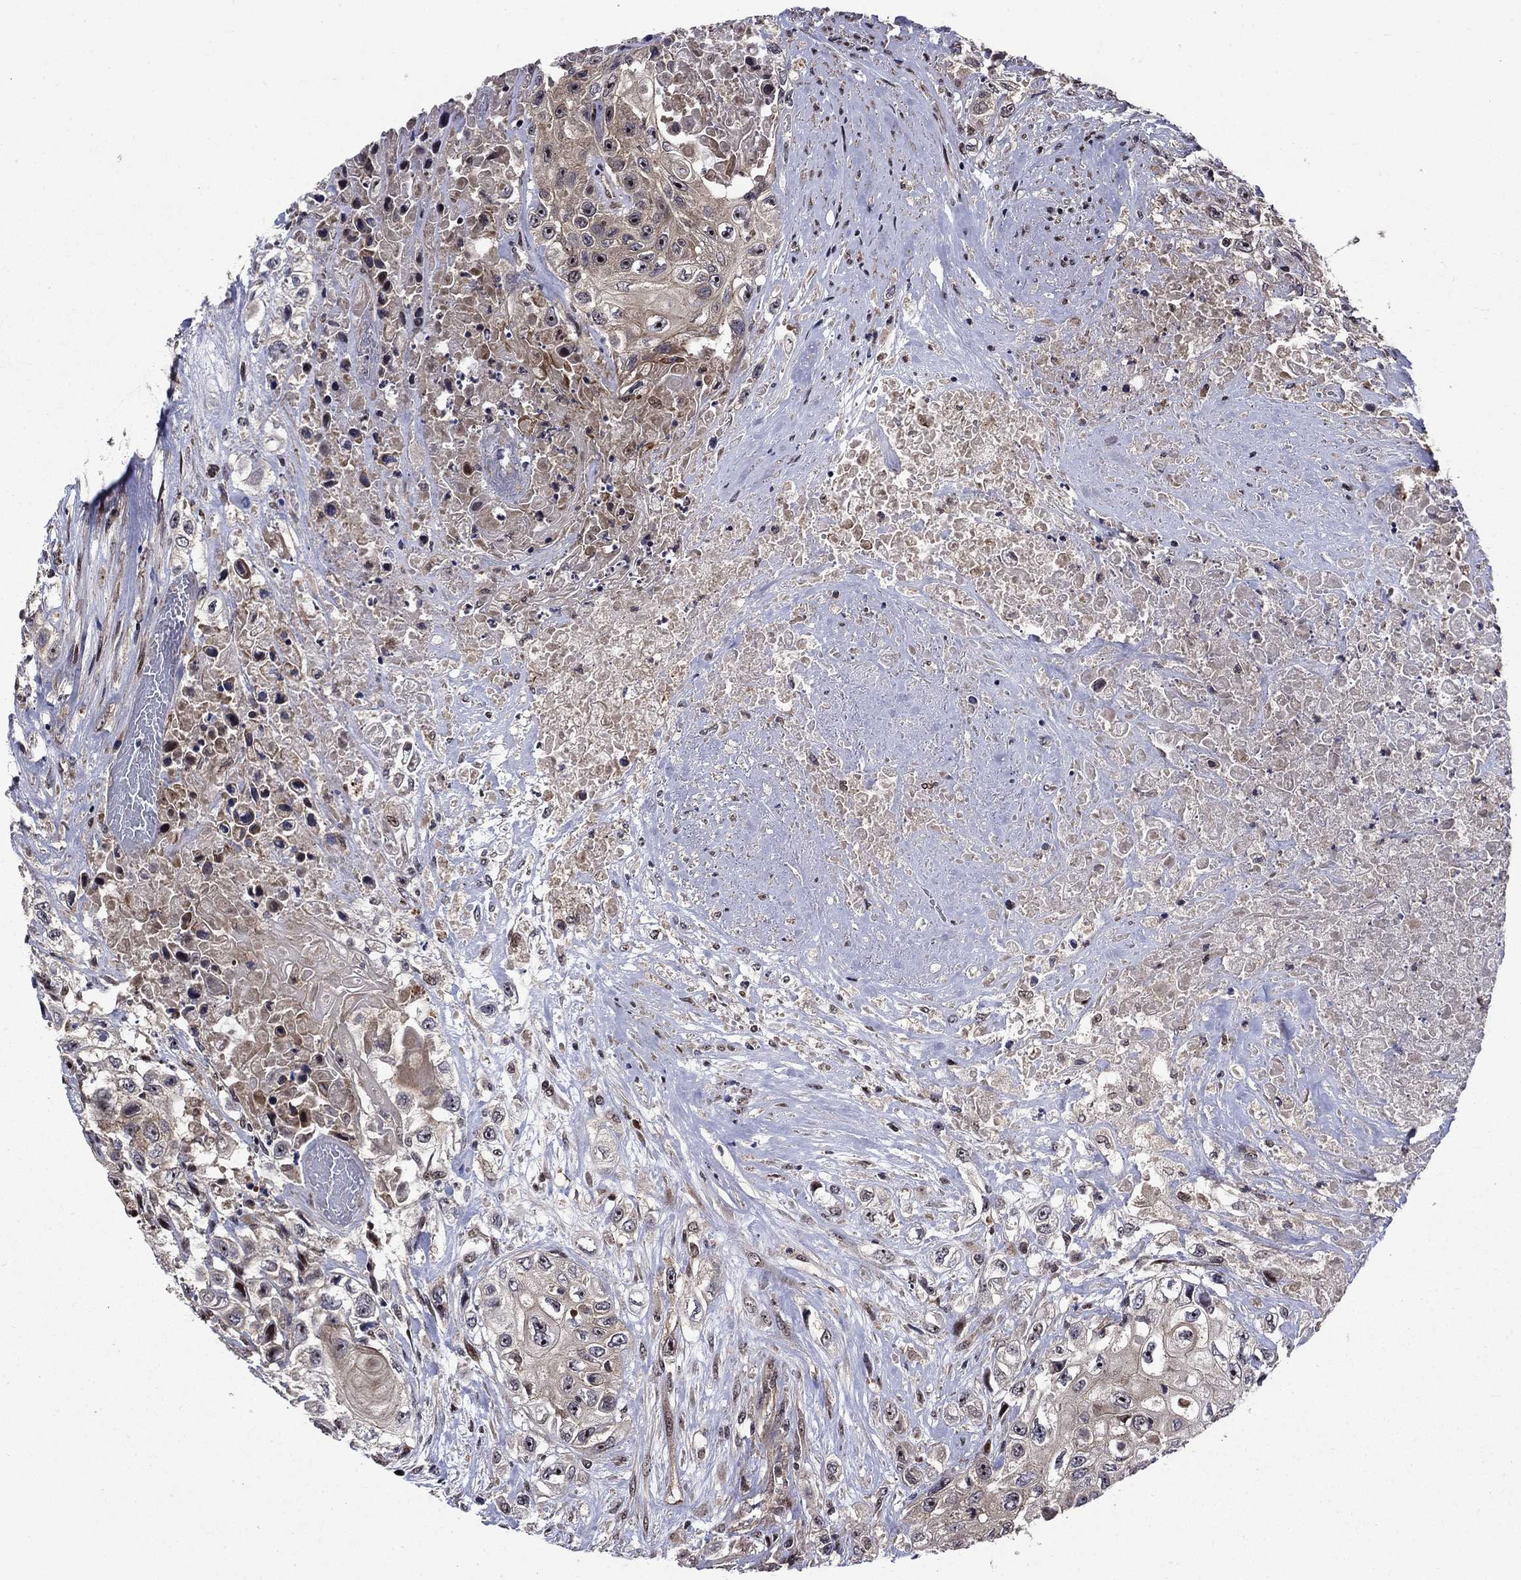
{"staining": {"intensity": "weak", "quantity": ">75%", "location": "cytoplasmic/membranous,nuclear"}, "tissue": "urothelial cancer", "cell_type": "Tumor cells", "image_type": "cancer", "snomed": [{"axis": "morphology", "description": "Urothelial carcinoma, High grade"}, {"axis": "topography", "description": "Urinary bladder"}], "caption": "Immunohistochemical staining of human urothelial cancer reveals weak cytoplasmic/membranous and nuclear protein expression in about >75% of tumor cells. Using DAB (3,3'-diaminobenzidine) (brown) and hematoxylin (blue) stains, captured at high magnification using brightfield microscopy.", "gene": "AGTPBP1", "patient": {"sex": "female", "age": 56}}